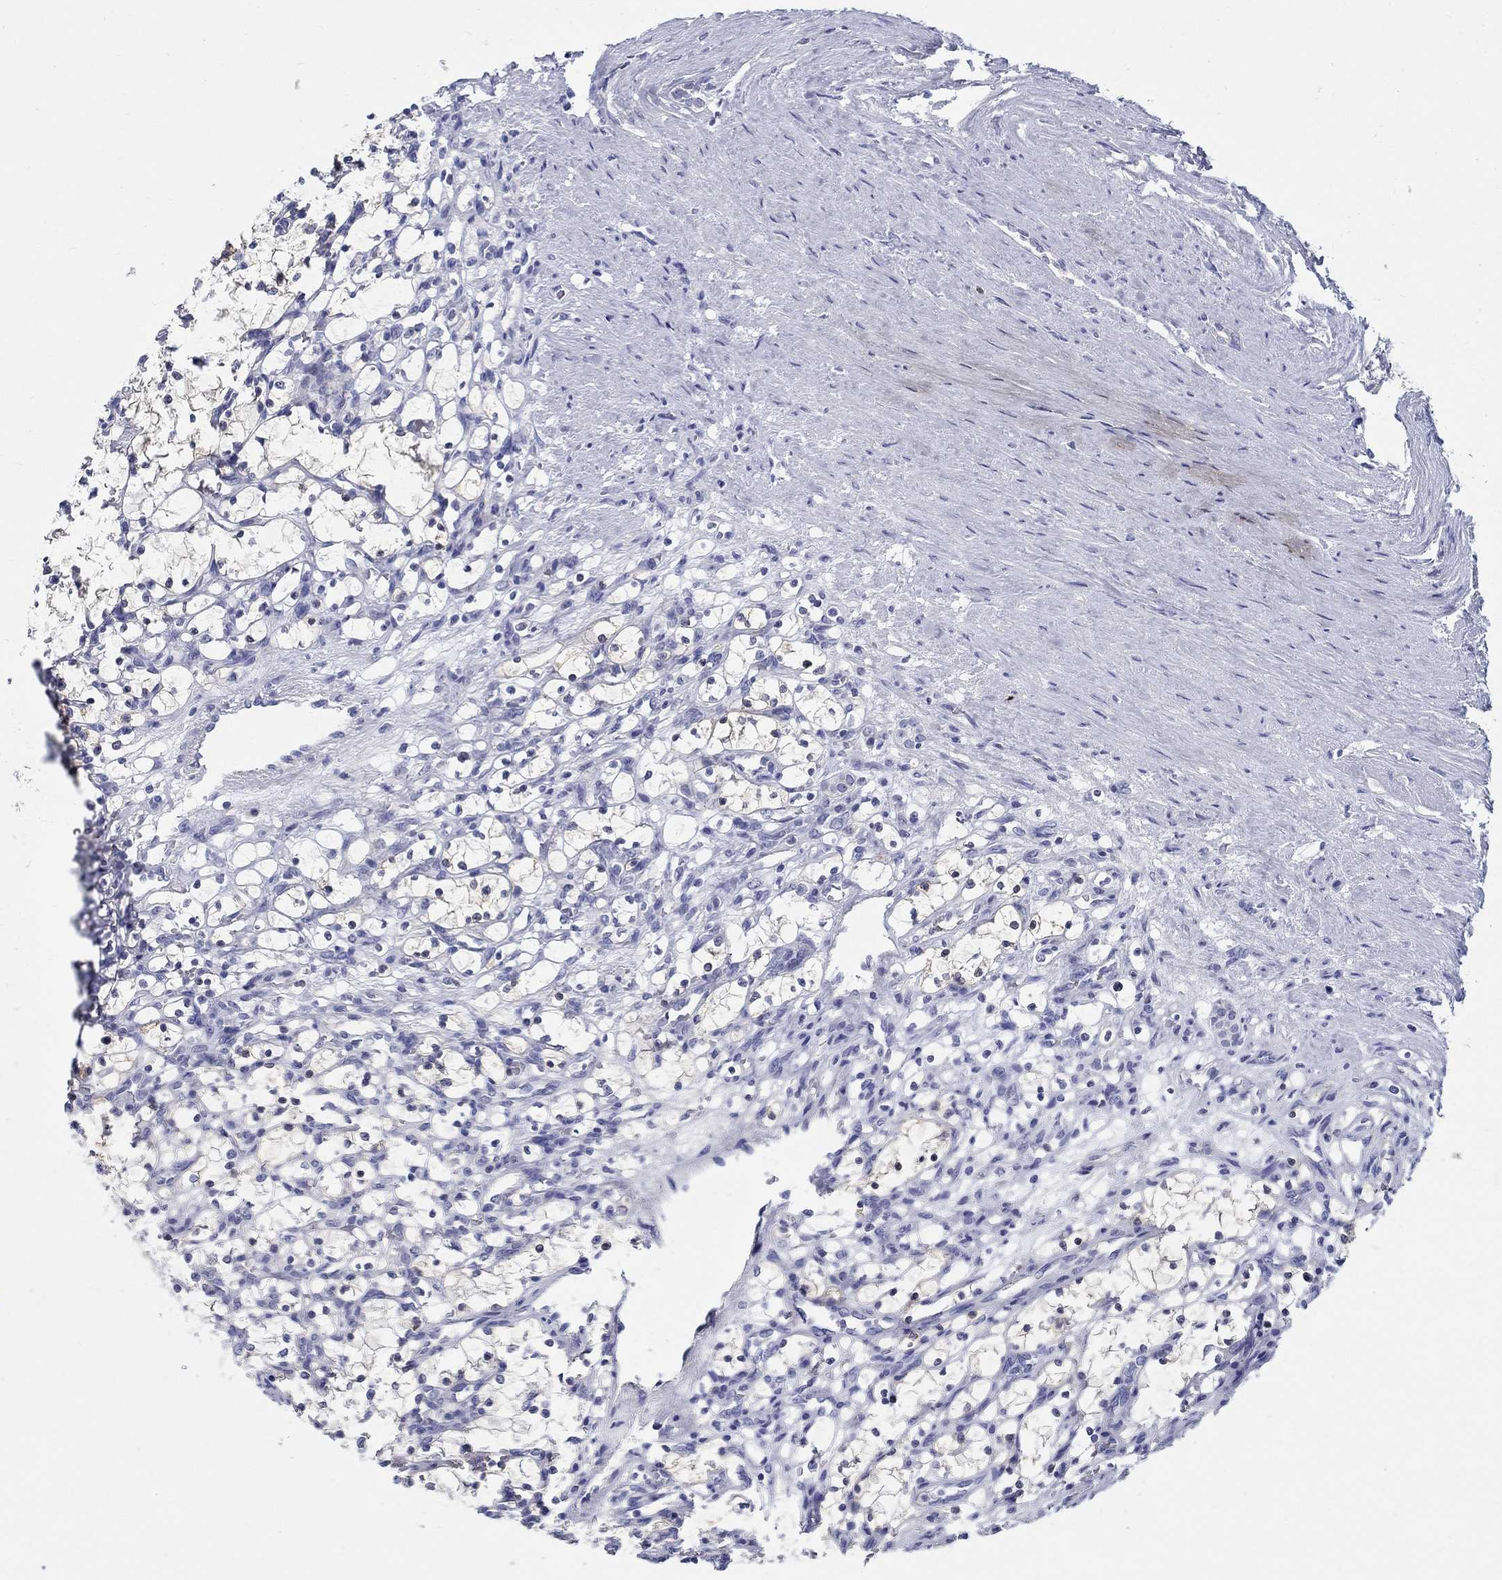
{"staining": {"intensity": "negative", "quantity": "none", "location": "none"}, "tissue": "renal cancer", "cell_type": "Tumor cells", "image_type": "cancer", "snomed": [{"axis": "morphology", "description": "Adenocarcinoma, NOS"}, {"axis": "topography", "description": "Kidney"}], "caption": "Human adenocarcinoma (renal) stained for a protein using immunohistochemistry (IHC) displays no staining in tumor cells.", "gene": "CRYGD", "patient": {"sex": "female", "age": 69}}